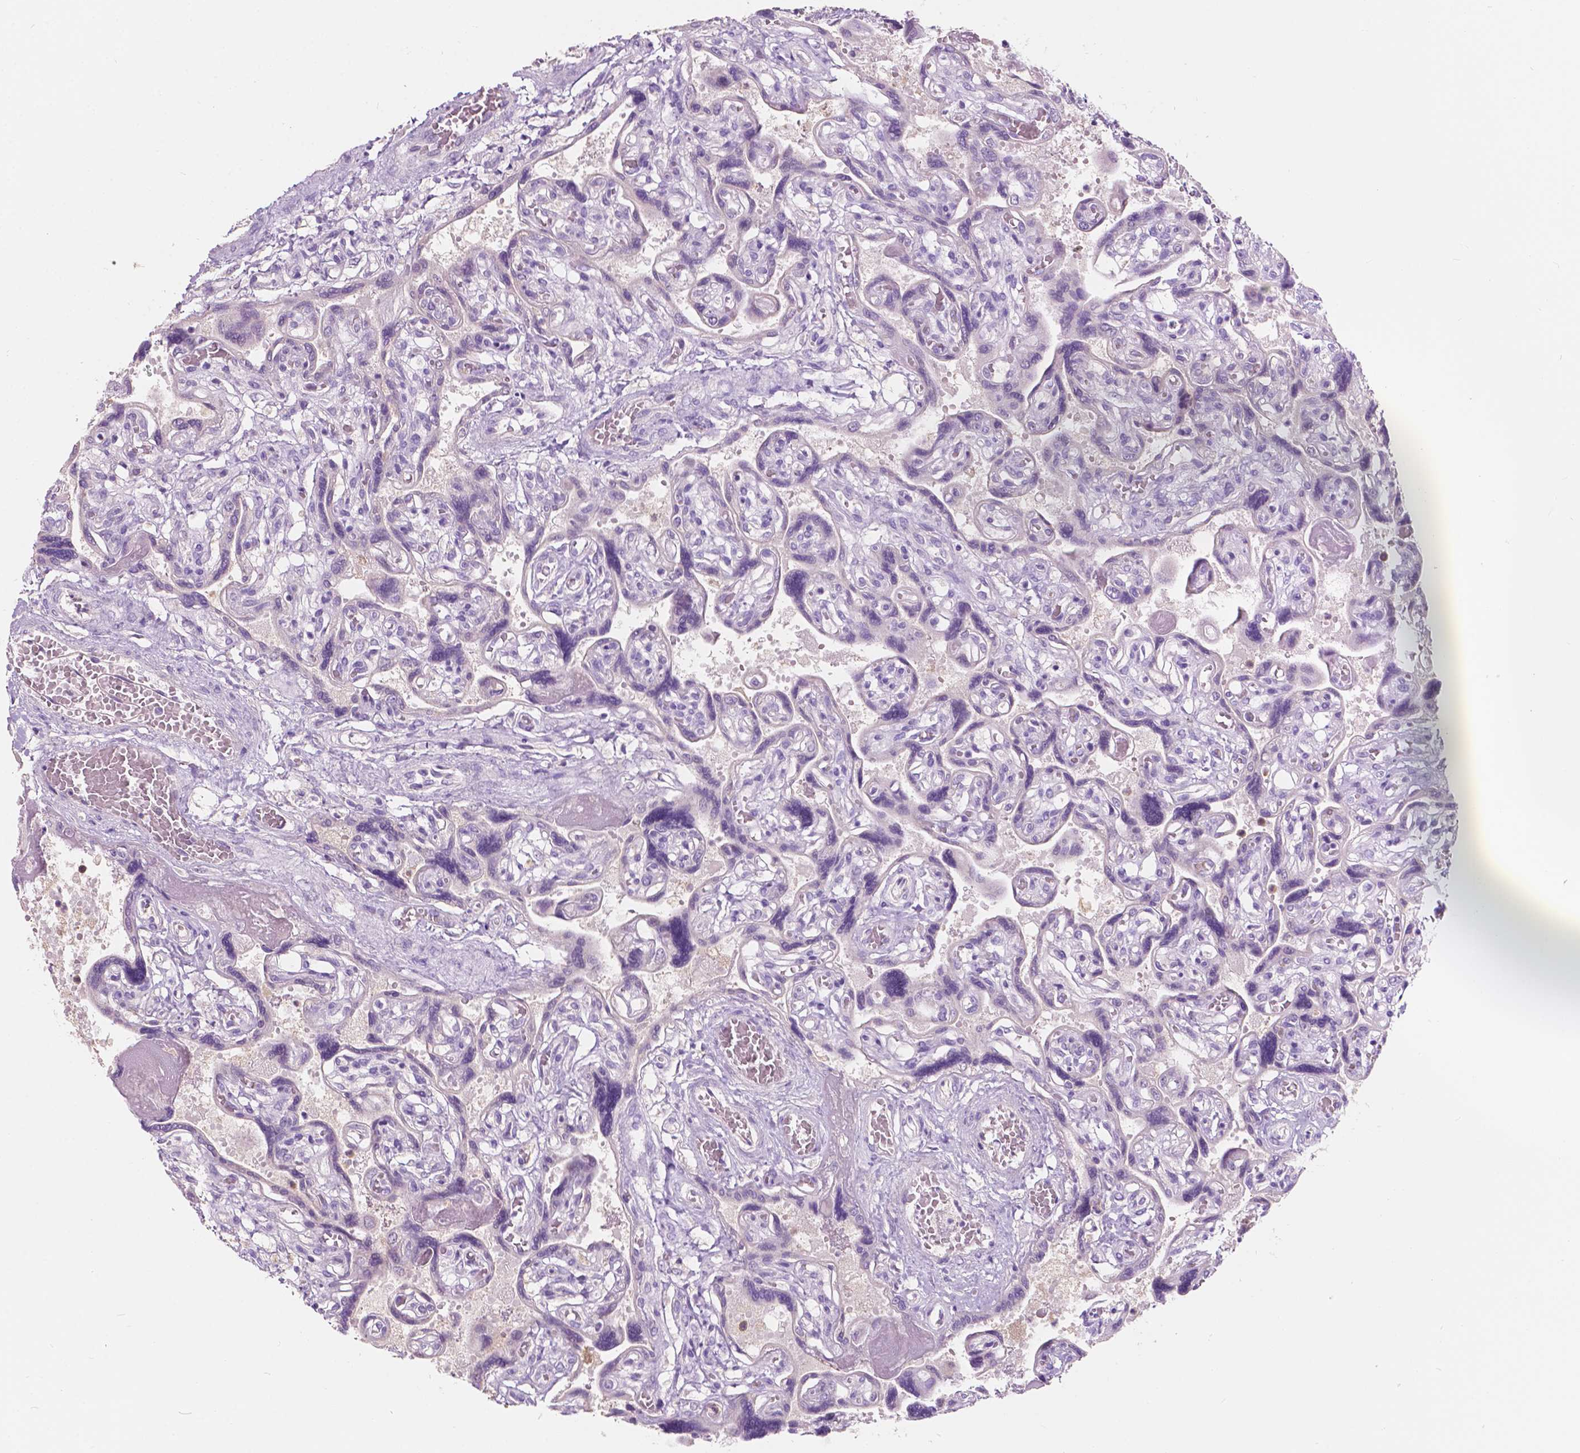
{"staining": {"intensity": "negative", "quantity": "none", "location": "none"}, "tissue": "placenta", "cell_type": "Decidual cells", "image_type": "normal", "snomed": [{"axis": "morphology", "description": "Normal tissue, NOS"}, {"axis": "topography", "description": "Placenta"}], "caption": "IHC photomicrograph of unremarkable placenta: placenta stained with DAB demonstrates no significant protein staining in decidual cells.", "gene": "SEMA4A", "patient": {"sex": "female", "age": 32}}